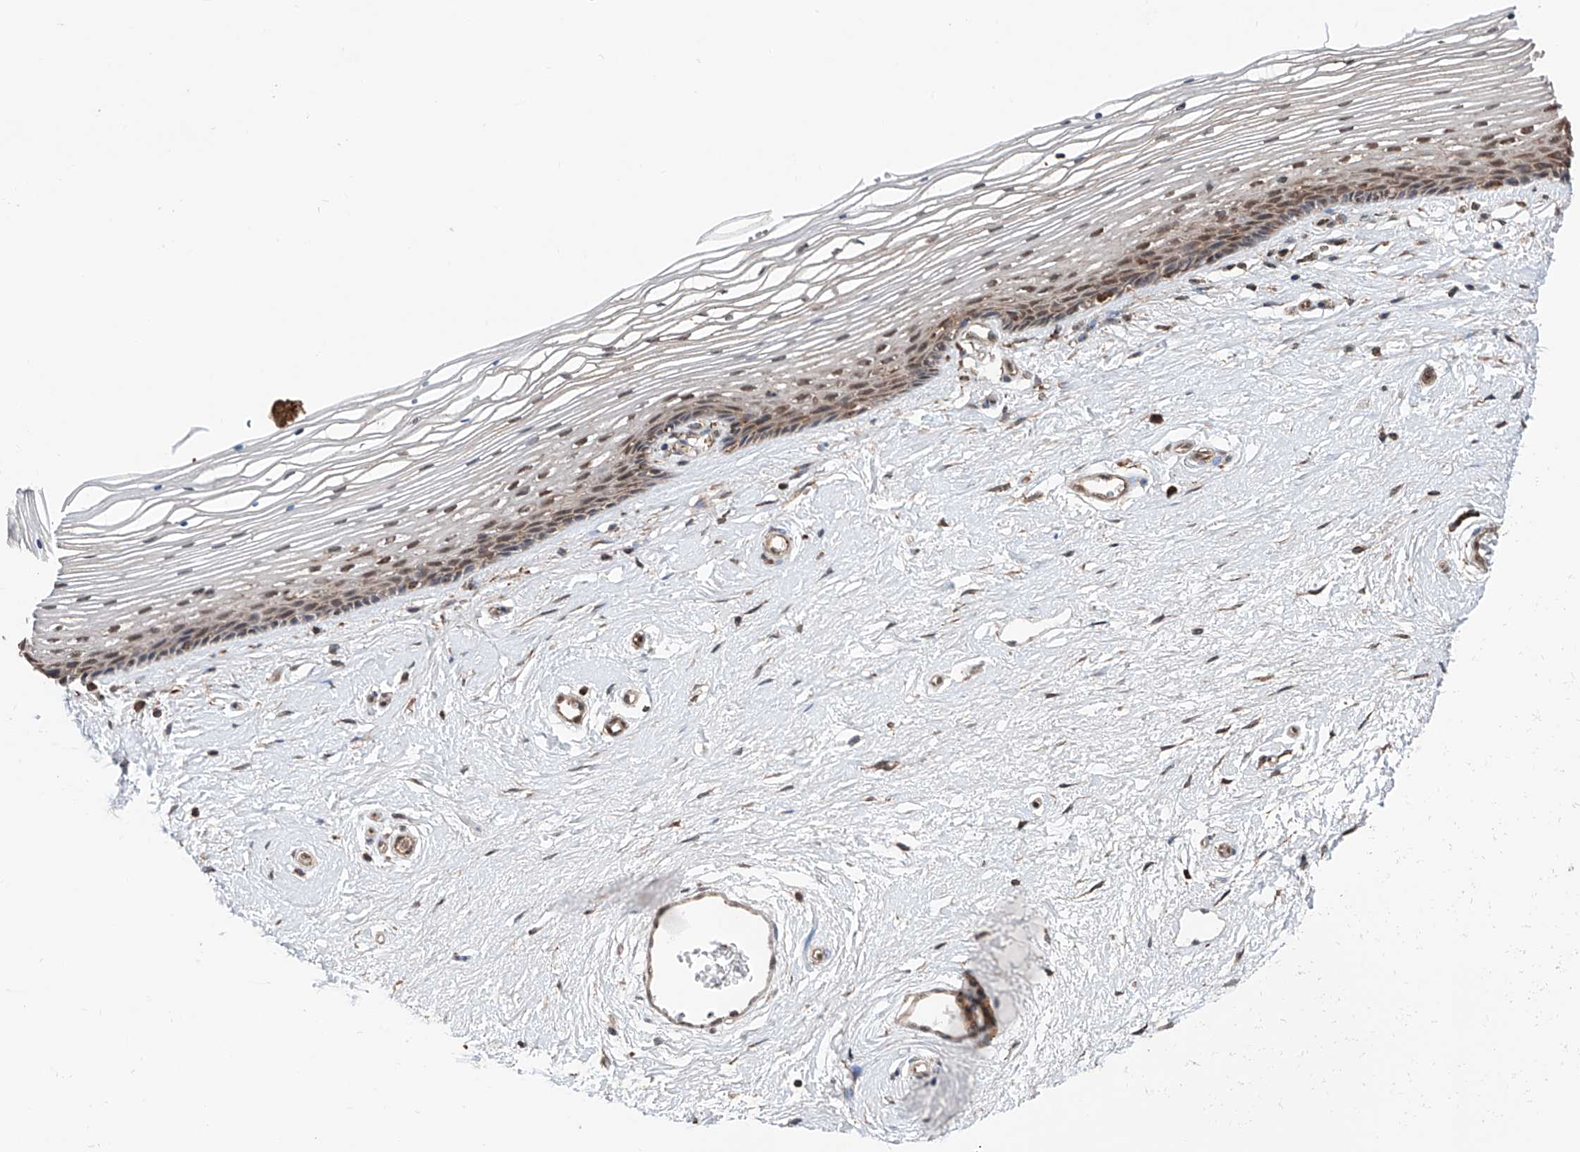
{"staining": {"intensity": "moderate", "quantity": "25%-75%", "location": "cytoplasmic/membranous"}, "tissue": "vagina", "cell_type": "Squamous epithelial cells", "image_type": "normal", "snomed": [{"axis": "morphology", "description": "Normal tissue, NOS"}, {"axis": "topography", "description": "Vagina"}], "caption": "A high-resolution micrograph shows immunohistochemistry (IHC) staining of normal vagina, which reveals moderate cytoplasmic/membranous positivity in about 25%-75% of squamous epithelial cells. The protein is stained brown, and the nuclei are stained in blue (DAB IHC with brightfield microscopy, high magnification).", "gene": "ZNF445", "patient": {"sex": "female", "age": 46}}